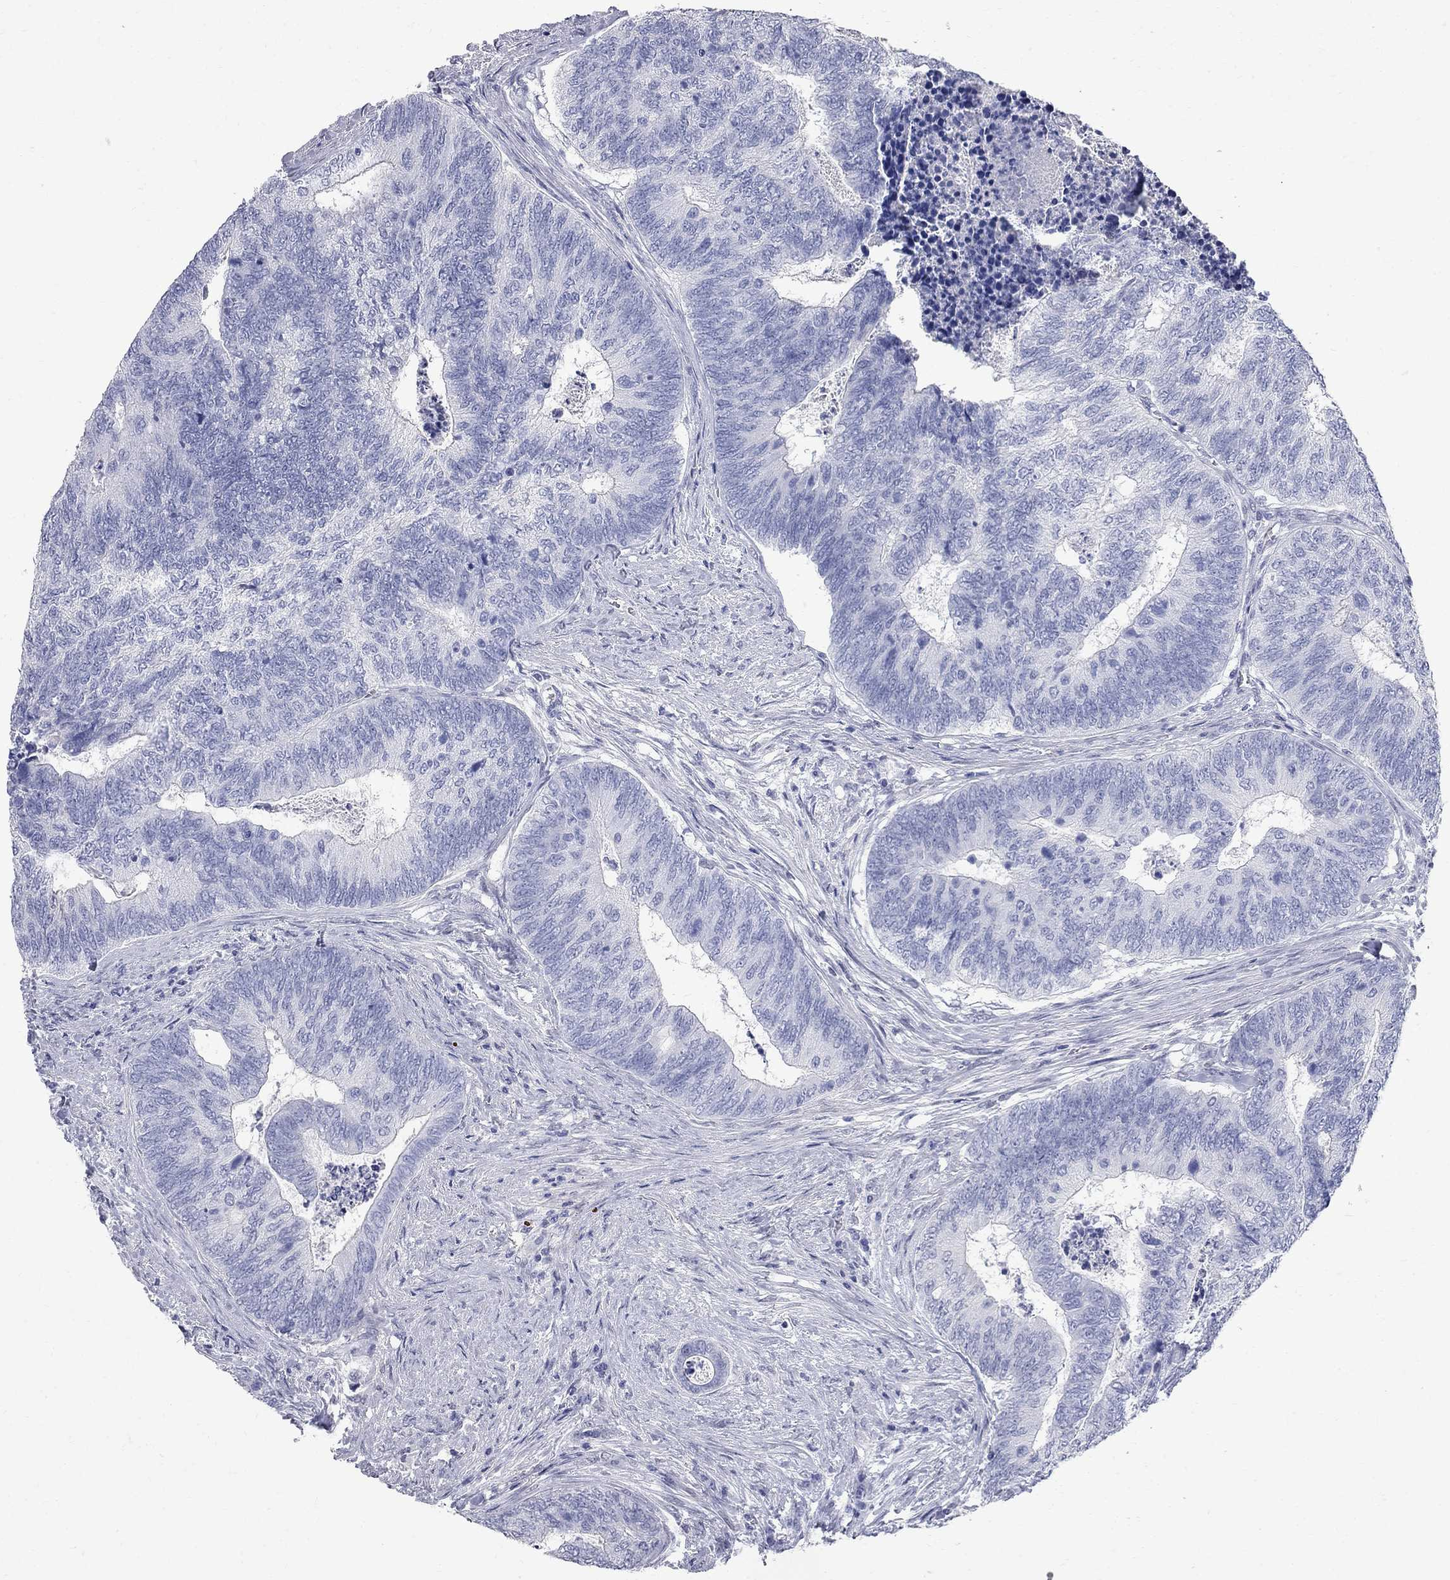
{"staining": {"intensity": "negative", "quantity": "none", "location": "none"}, "tissue": "colorectal cancer", "cell_type": "Tumor cells", "image_type": "cancer", "snomed": [{"axis": "morphology", "description": "Adenocarcinoma, NOS"}, {"axis": "topography", "description": "Colon"}], "caption": "The photomicrograph demonstrates no staining of tumor cells in colorectal cancer.", "gene": "BPIFB1", "patient": {"sex": "female", "age": 67}}